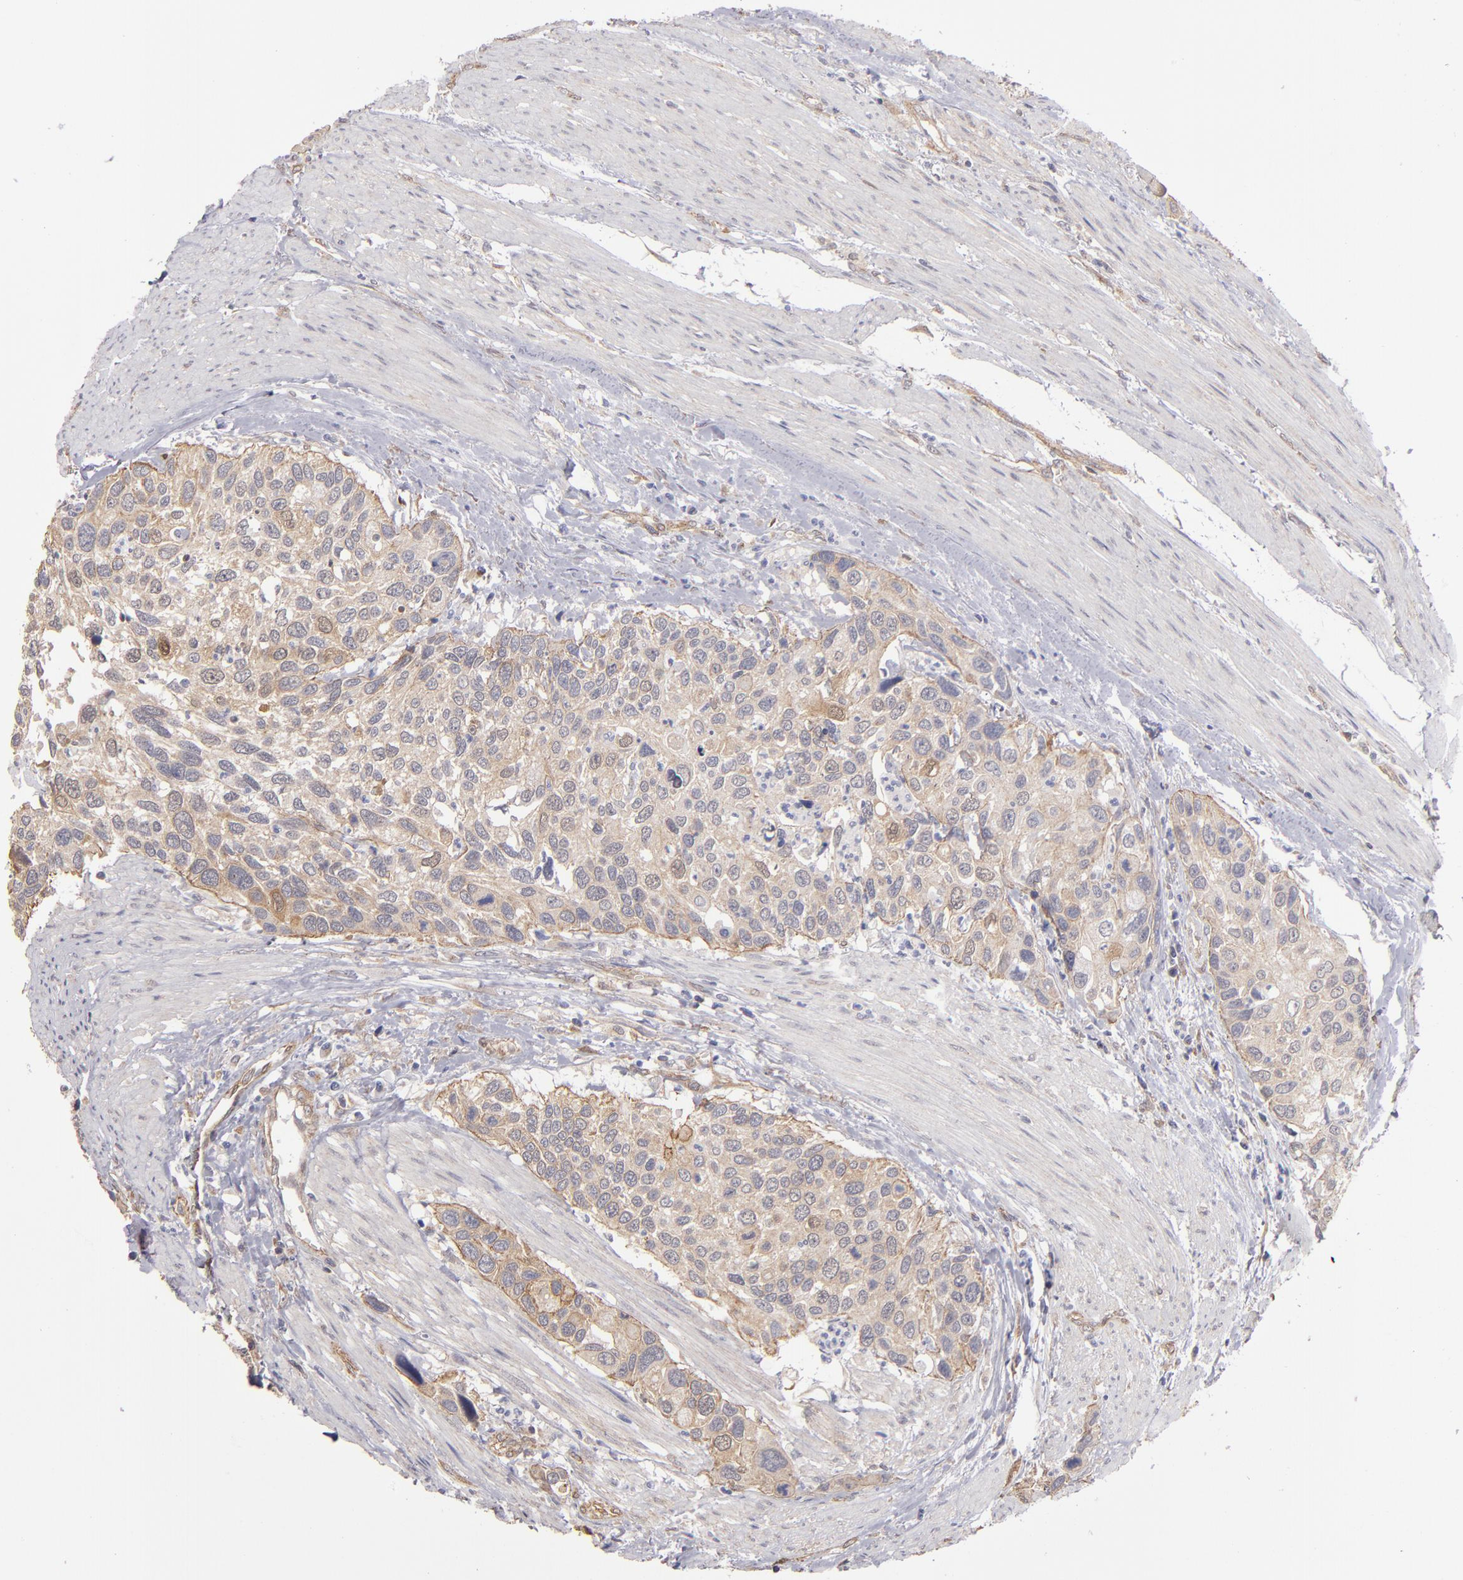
{"staining": {"intensity": "weak", "quantity": ">75%", "location": "cytoplasmic/membranous"}, "tissue": "urothelial cancer", "cell_type": "Tumor cells", "image_type": "cancer", "snomed": [{"axis": "morphology", "description": "Urothelial carcinoma, High grade"}, {"axis": "topography", "description": "Urinary bladder"}], "caption": "Weak cytoplasmic/membranous expression is seen in approximately >75% of tumor cells in urothelial carcinoma (high-grade).", "gene": "NDRG2", "patient": {"sex": "male", "age": 66}}